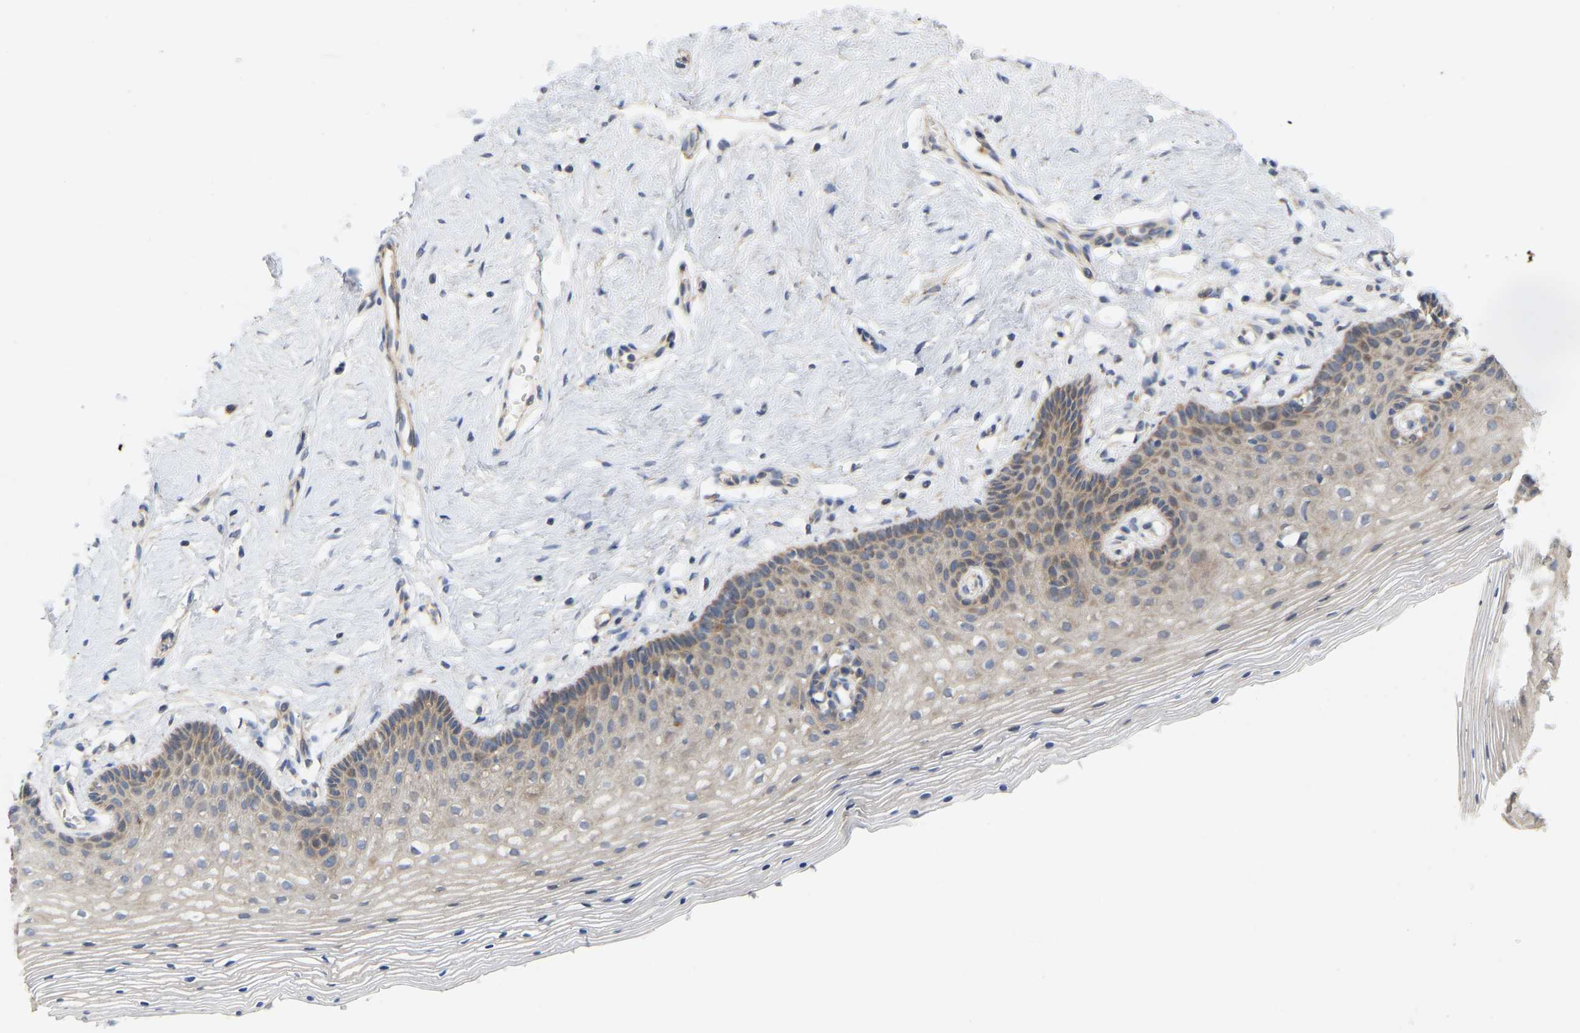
{"staining": {"intensity": "weak", "quantity": "<25%", "location": "cytoplasmic/membranous"}, "tissue": "vagina", "cell_type": "Squamous epithelial cells", "image_type": "normal", "snomed": [{"axis": "morphology", "description": "Normal tissue, NOS"}, {"axis": "topography", "description": "Vagina"}], "caption": "DAB (3,3'-diaminobenzidine) immunohistochemical staining of normal vagina shows no significant positivity in squamous epithelial cells.", "gene": "HACD2", "patient": {"sex": "female", "age": 32}}